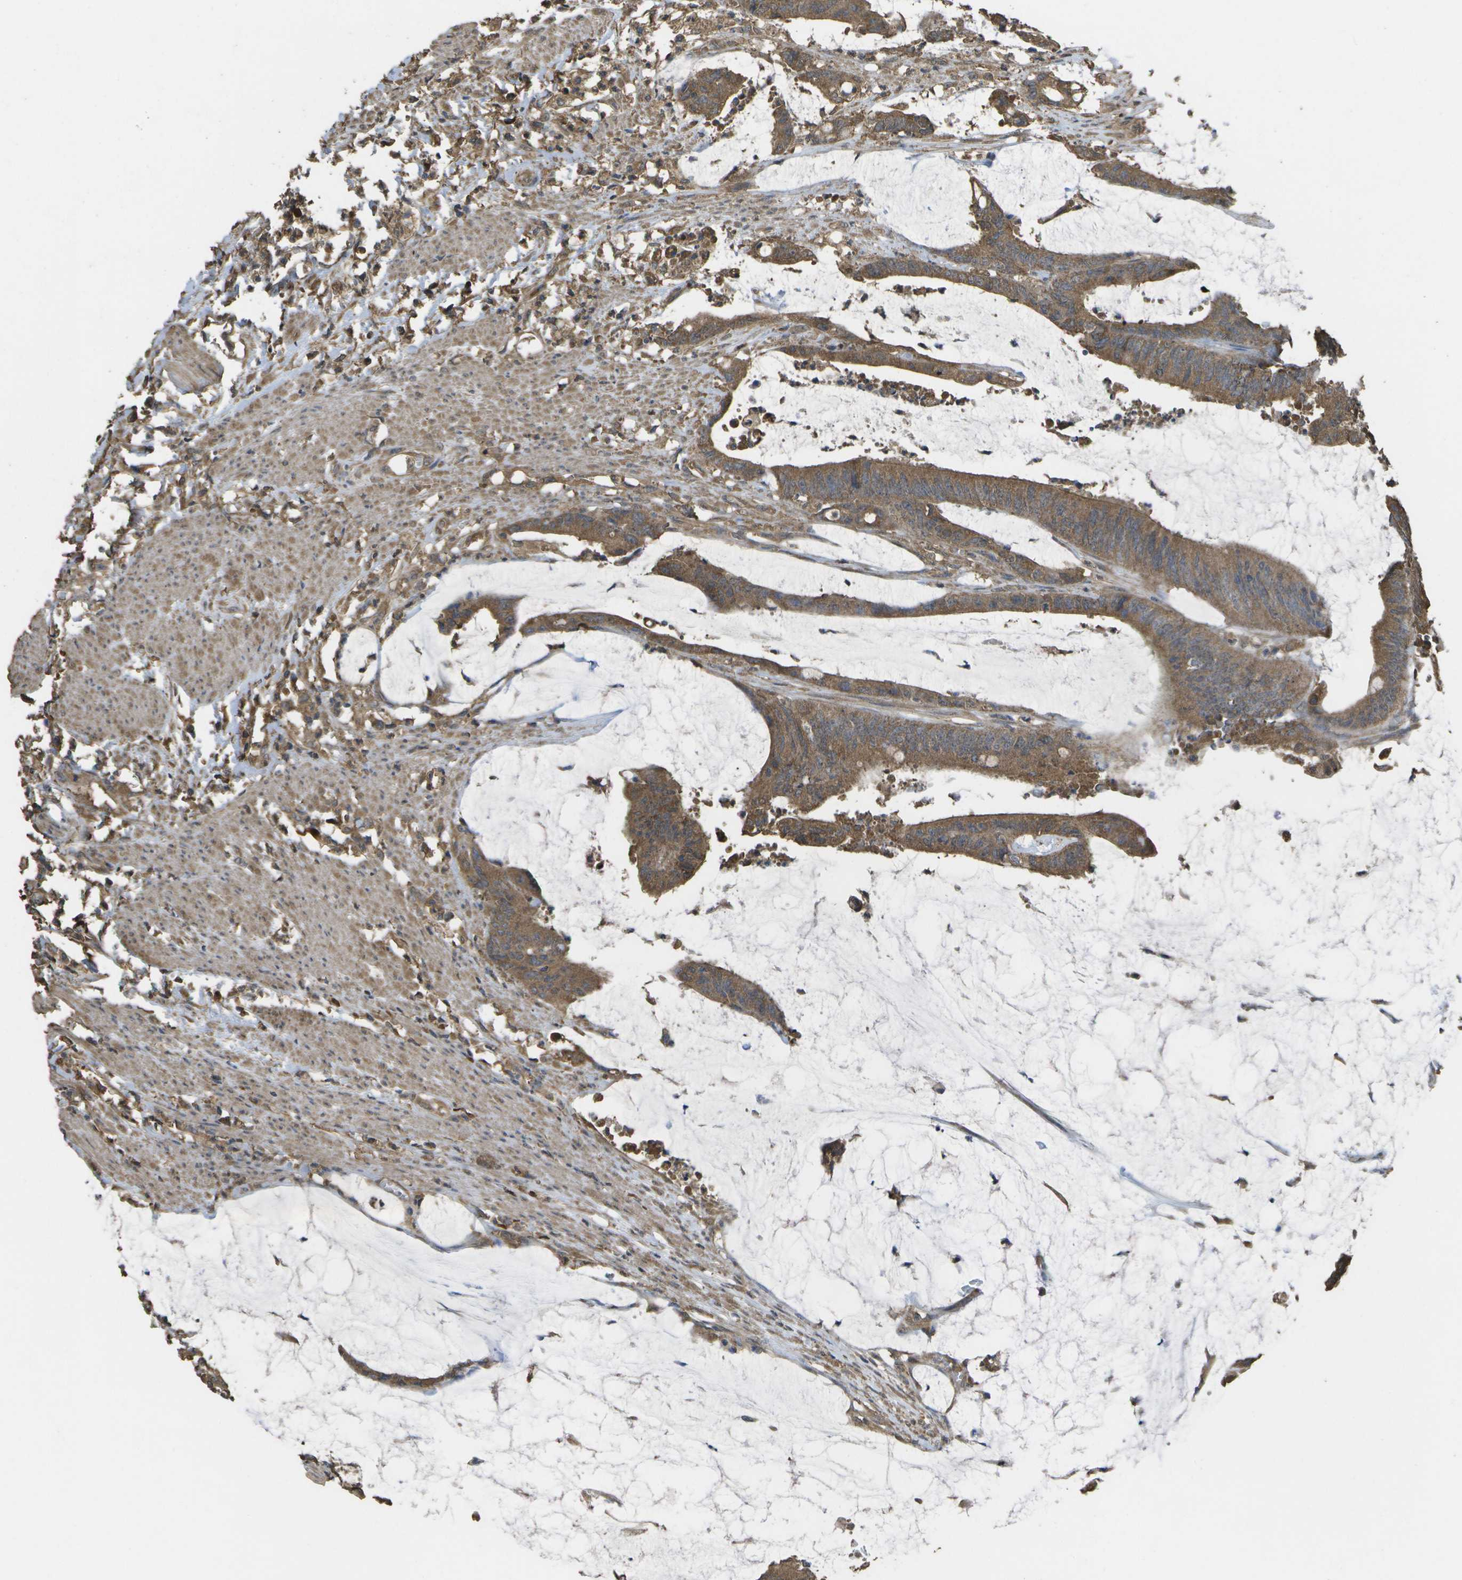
{"staining": {"intensity": "moderate", "quantity": ">75%", "location": "cytoplasmic/membranous"}, "tissue": "colorectal cancer", "cell_type": "Tumor cells", "image_type": "cancer", "snomed": [{"axis": "morphology", "description": "Adenocarcinoma, NOS"}, {"axis": "topography", "description": "Rectum"}], "caption": "Adenocarcinoma (colorectal) stained with a brown dye shows moderate cytoplasmic/membranous positive expression in approximately >75% of tumor cells.", "gene": "SACS", "patient": {"sex": "female", "age": 66}}